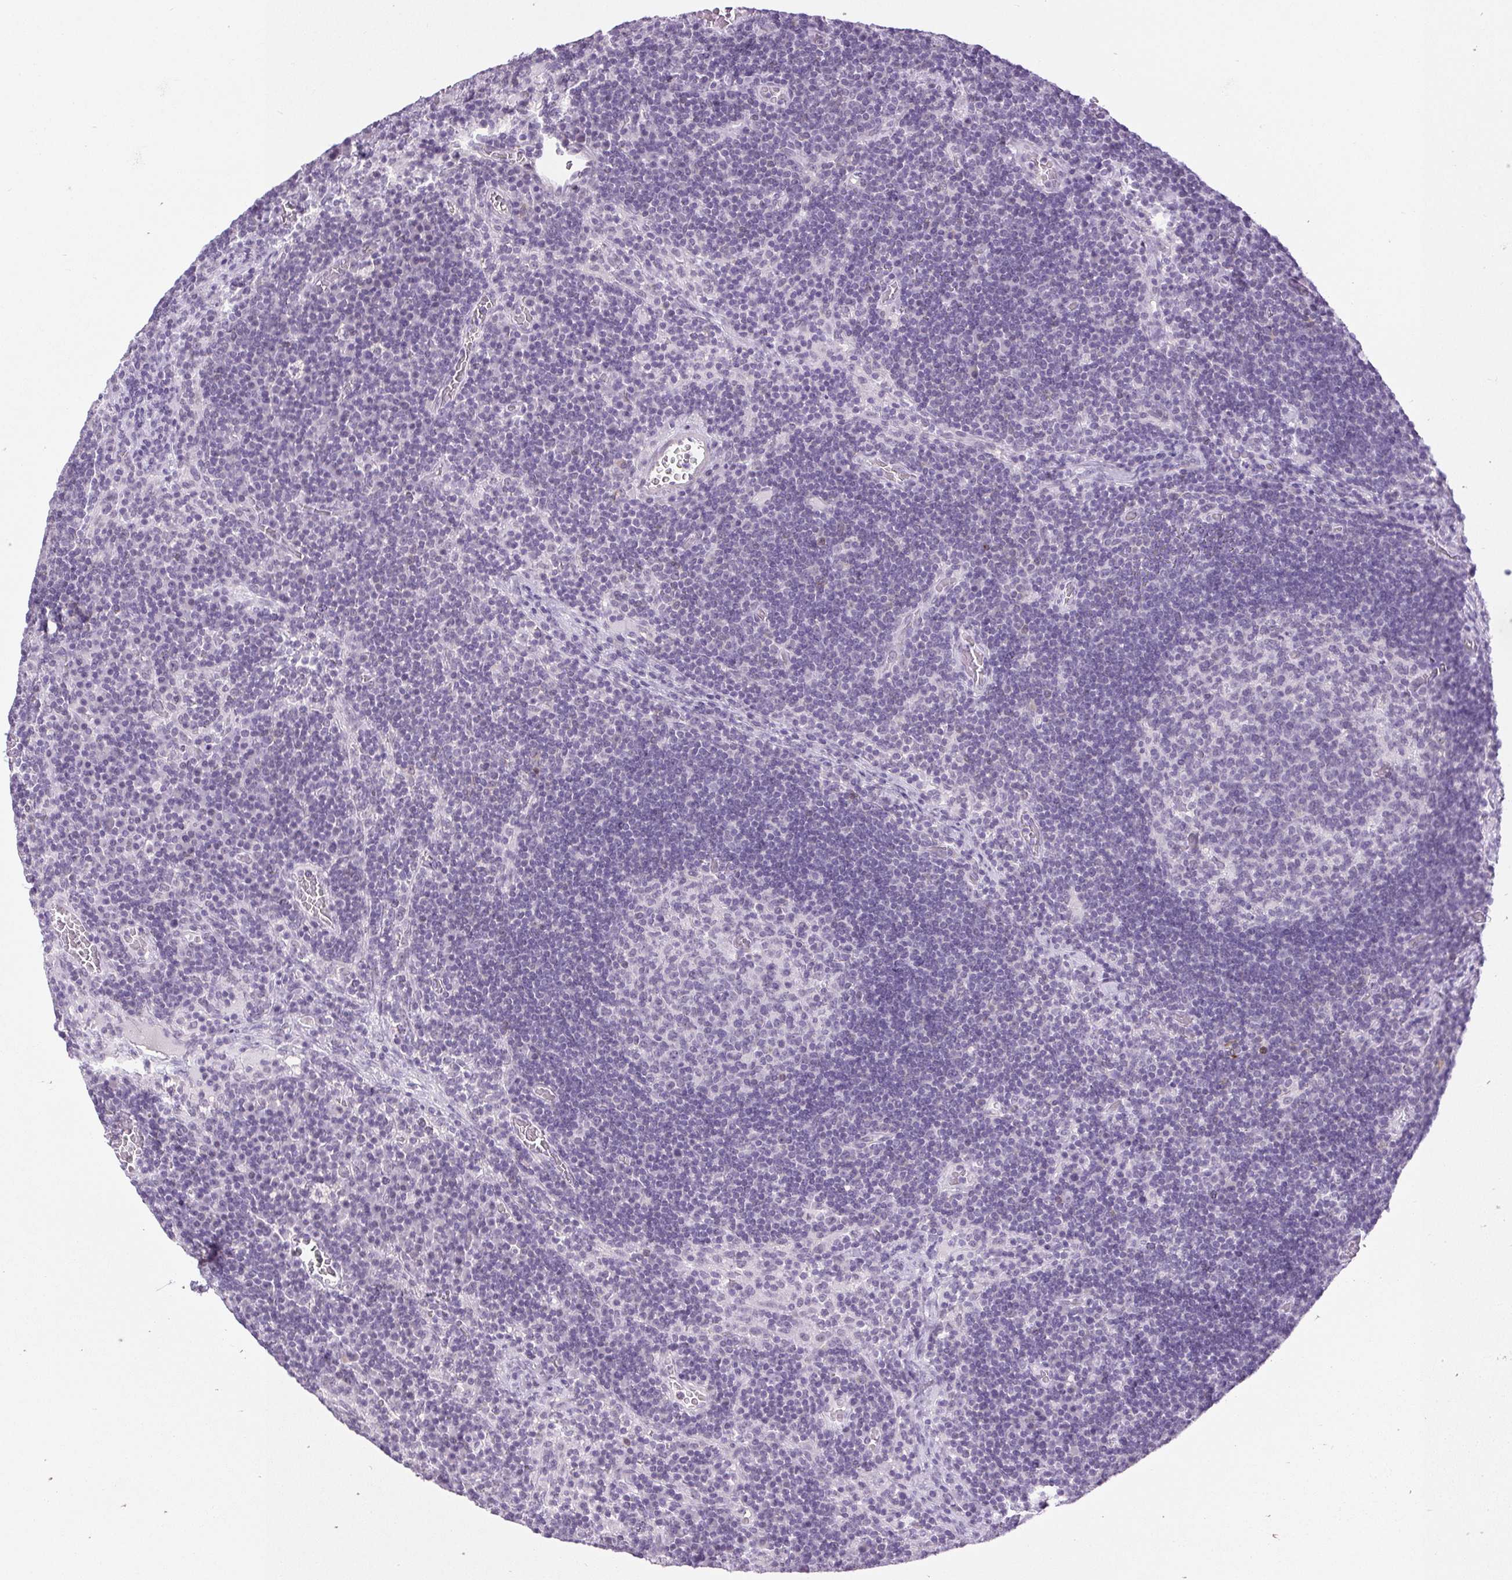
{"staining": {"intensity": "negative", "quantity": "none", "location": "none"}, "tissue": "lymph node", "cell_type": "Germinal center cells", "image_type": "normal", "snomed": [{"axis": "morphology", "description": "Normal tissue, NOS"}, {"axis": "topography", "description": "Lymph node"}], "caption": "Immunohistochemical staining of unremarkable lymph node exhibits no significant staining in germinal center cells.", "gene": "BCAS1", "patient": {"sex": "male", "age": 67}}